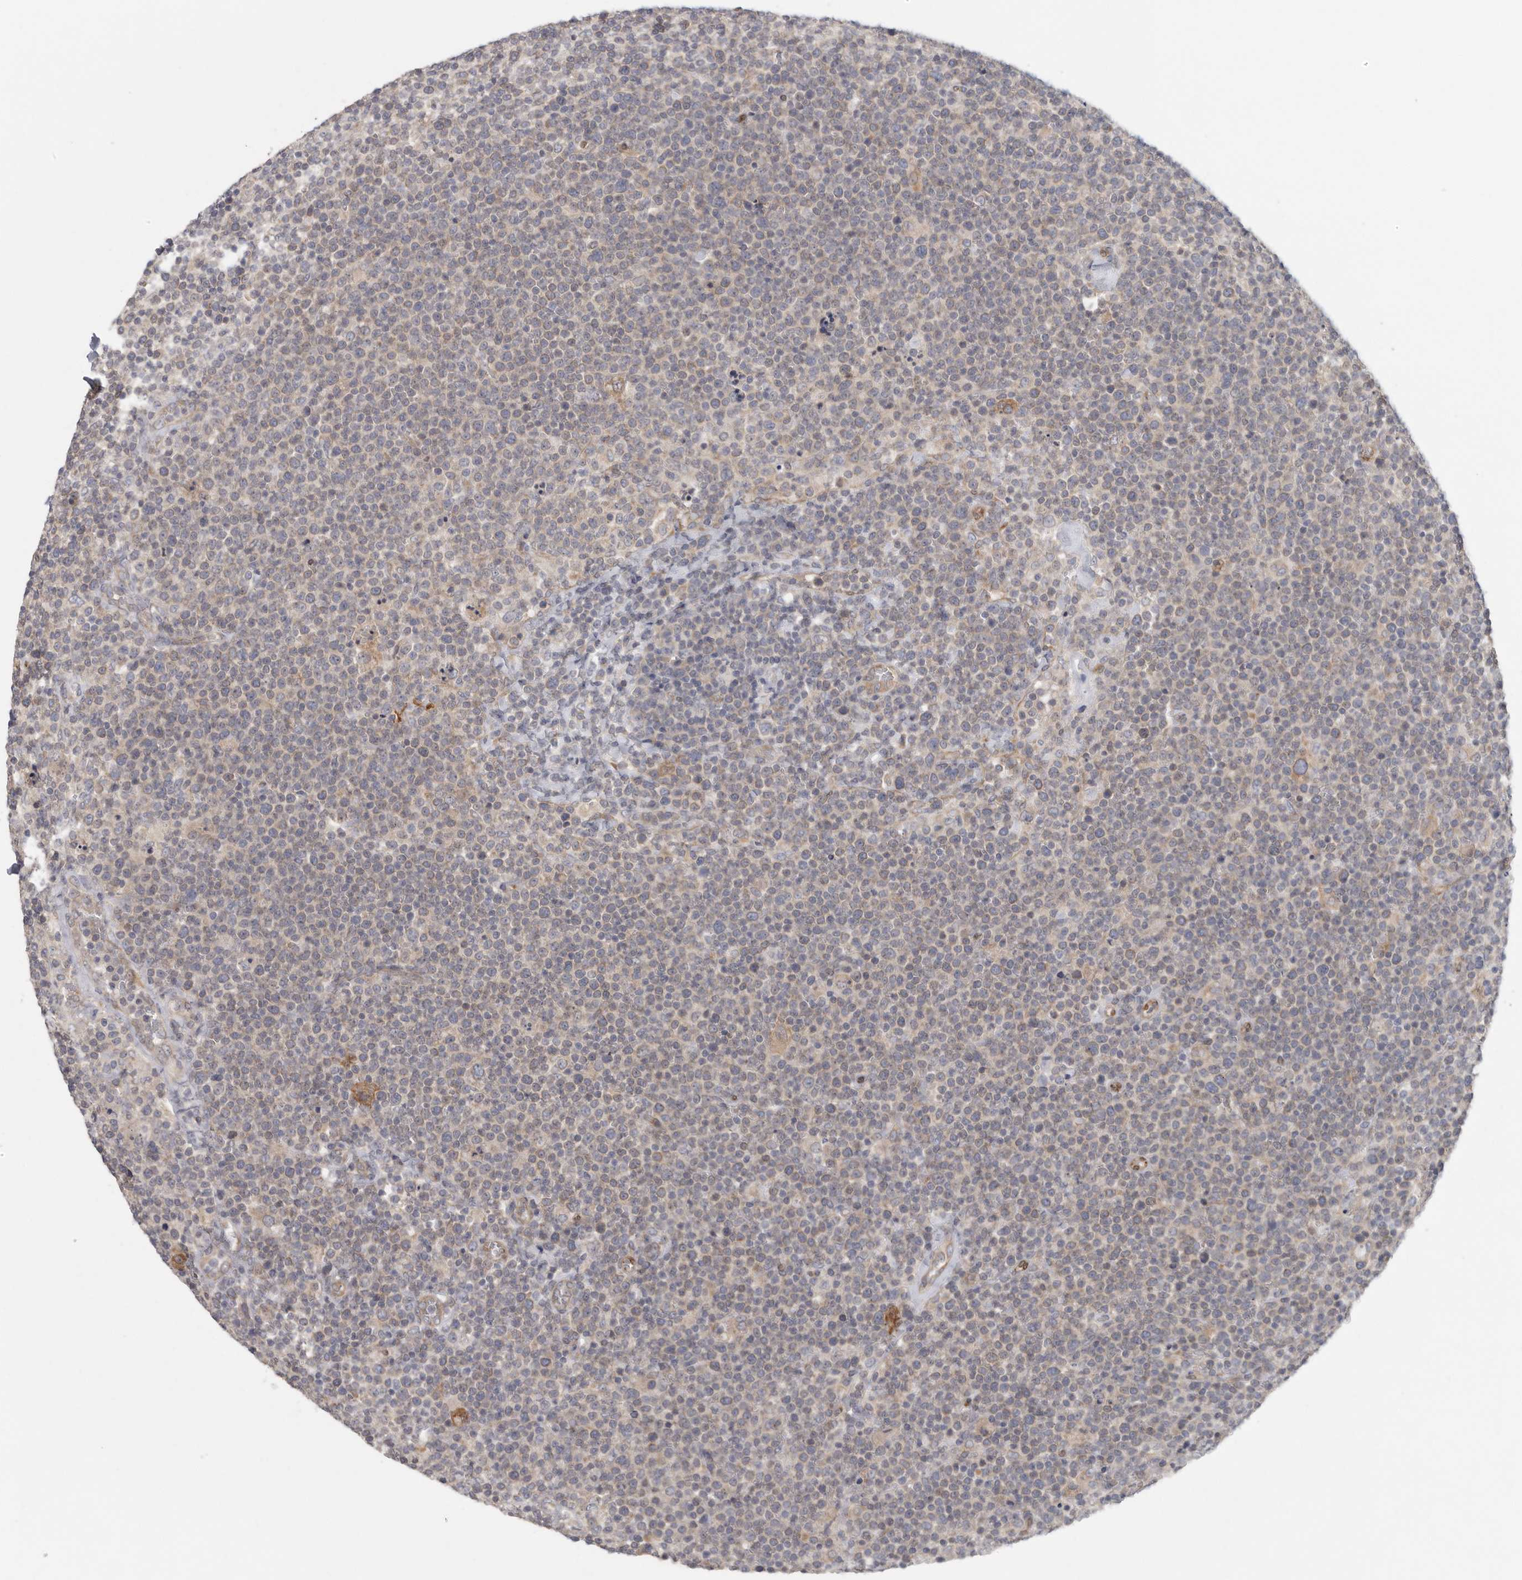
{"staining": {"intensity": "weak", "quantity": "25%-75%", "location": "cytoplasmic/membranous"}, "tissue": "lymphoma", "cell_type": "Tumor cells", "image_type": "cancer", "snomed": [{"axis": "morphology", "description": "Malignant lymphoma, non-Hodgkin's type, High grade"}, {"axis": "topography", "description": "Lymph node"}], "caption": "A brown stain shows weak cytoplasmic/membranous staining of a protein in human malignant lymphoma, non-Hodgkin's type (high-grade) tumor cells.", "gene": "BCAP29", "patient": {"sex": "male", "age": 61}}